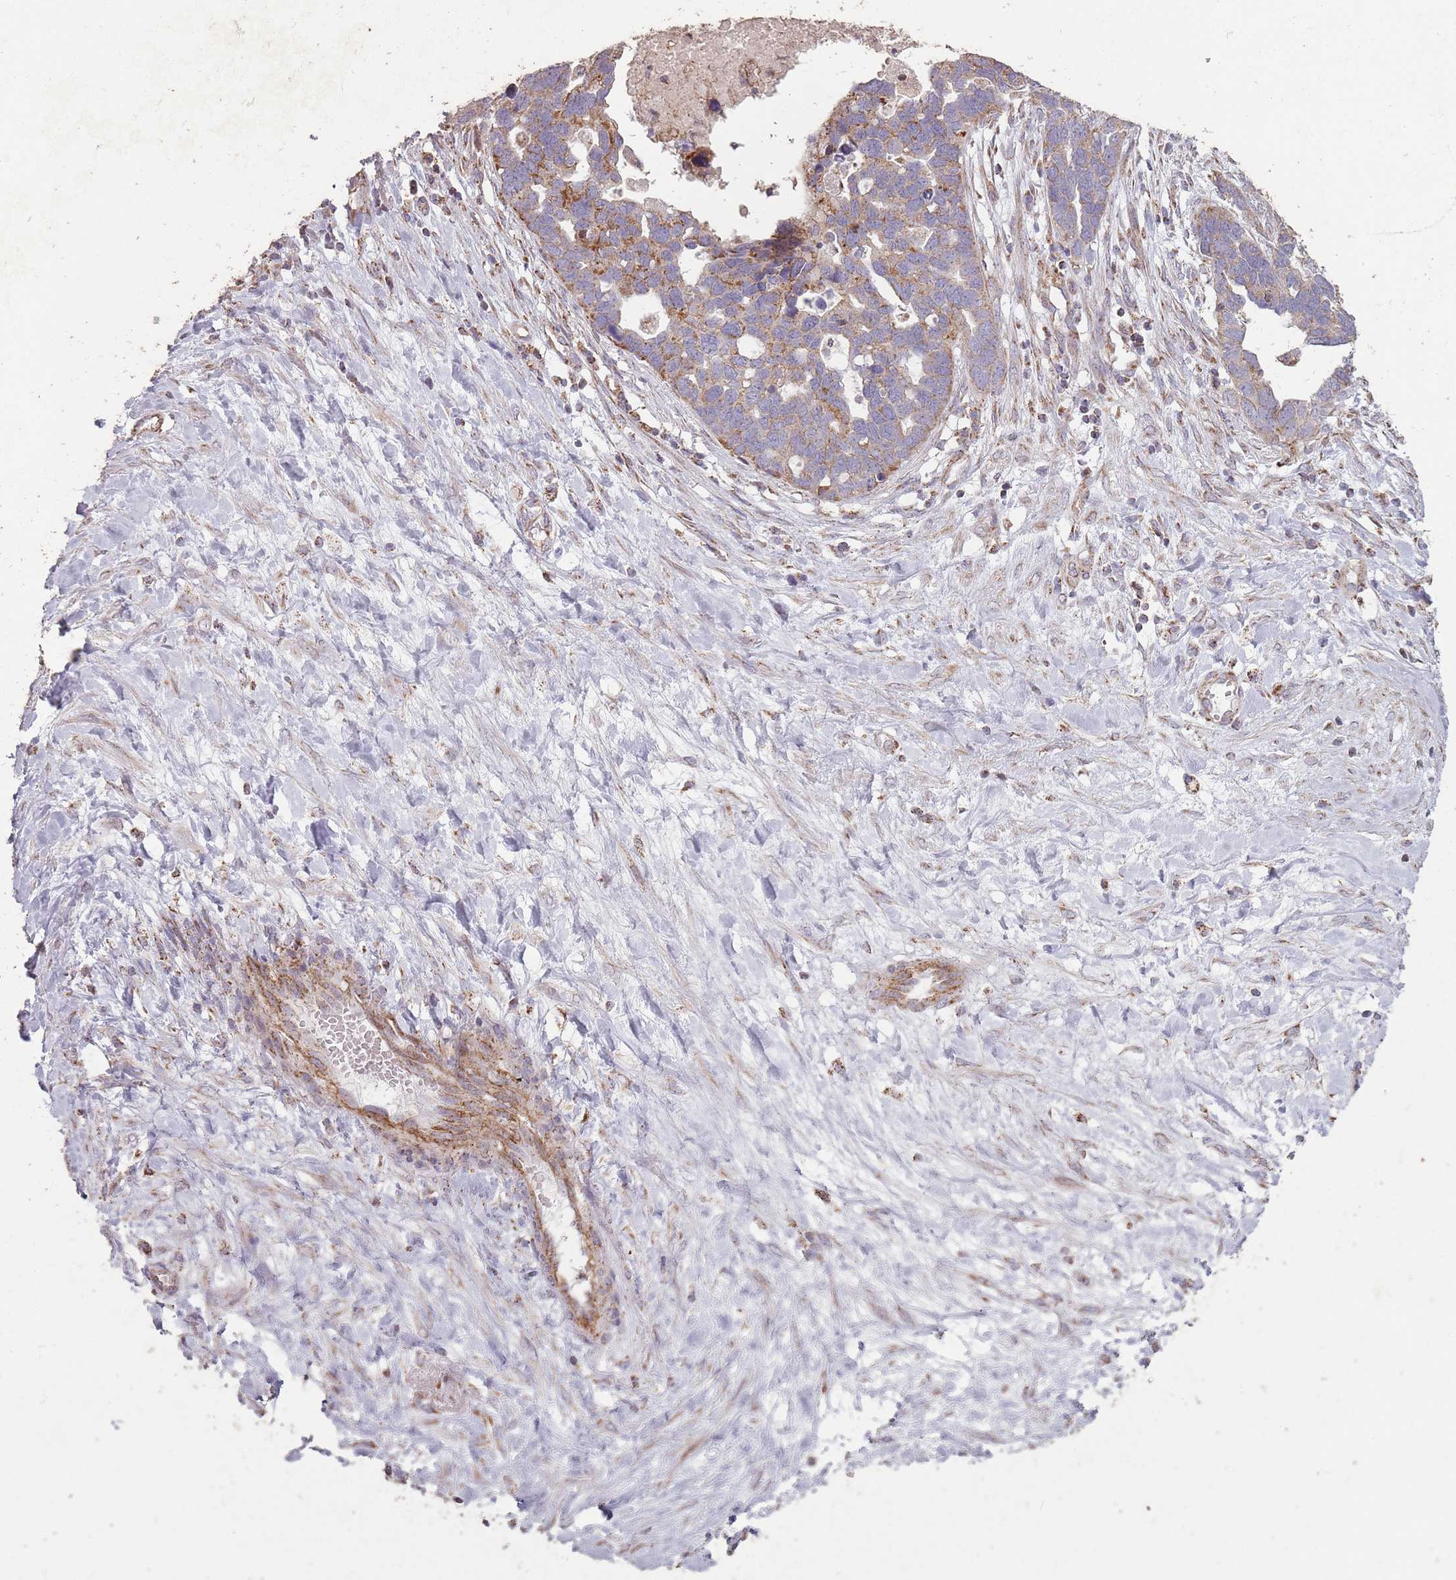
{"staining": {"intensity": "moderate", "quantity": ">75%", "location": "cytoplasmic/membranous"}, "tissue": "ovarian cancer", "cell_type": "Tumor cells", "image_type": "cancer", "snomed": [{"axis": "morphology", "description": "Cystadenocarcinoma, serous, NOS"}, {"axis": "topography", "description": "Ovary"}], "caption": "Immunohistochemical staining of human ovarian serous cystadenocarcinoma displays moderate cytoplasmic/membranous protein expression in about >75% of tumor cells.", "gene": "CNOT8", "patient": {"sex": "female", "age": 54}}